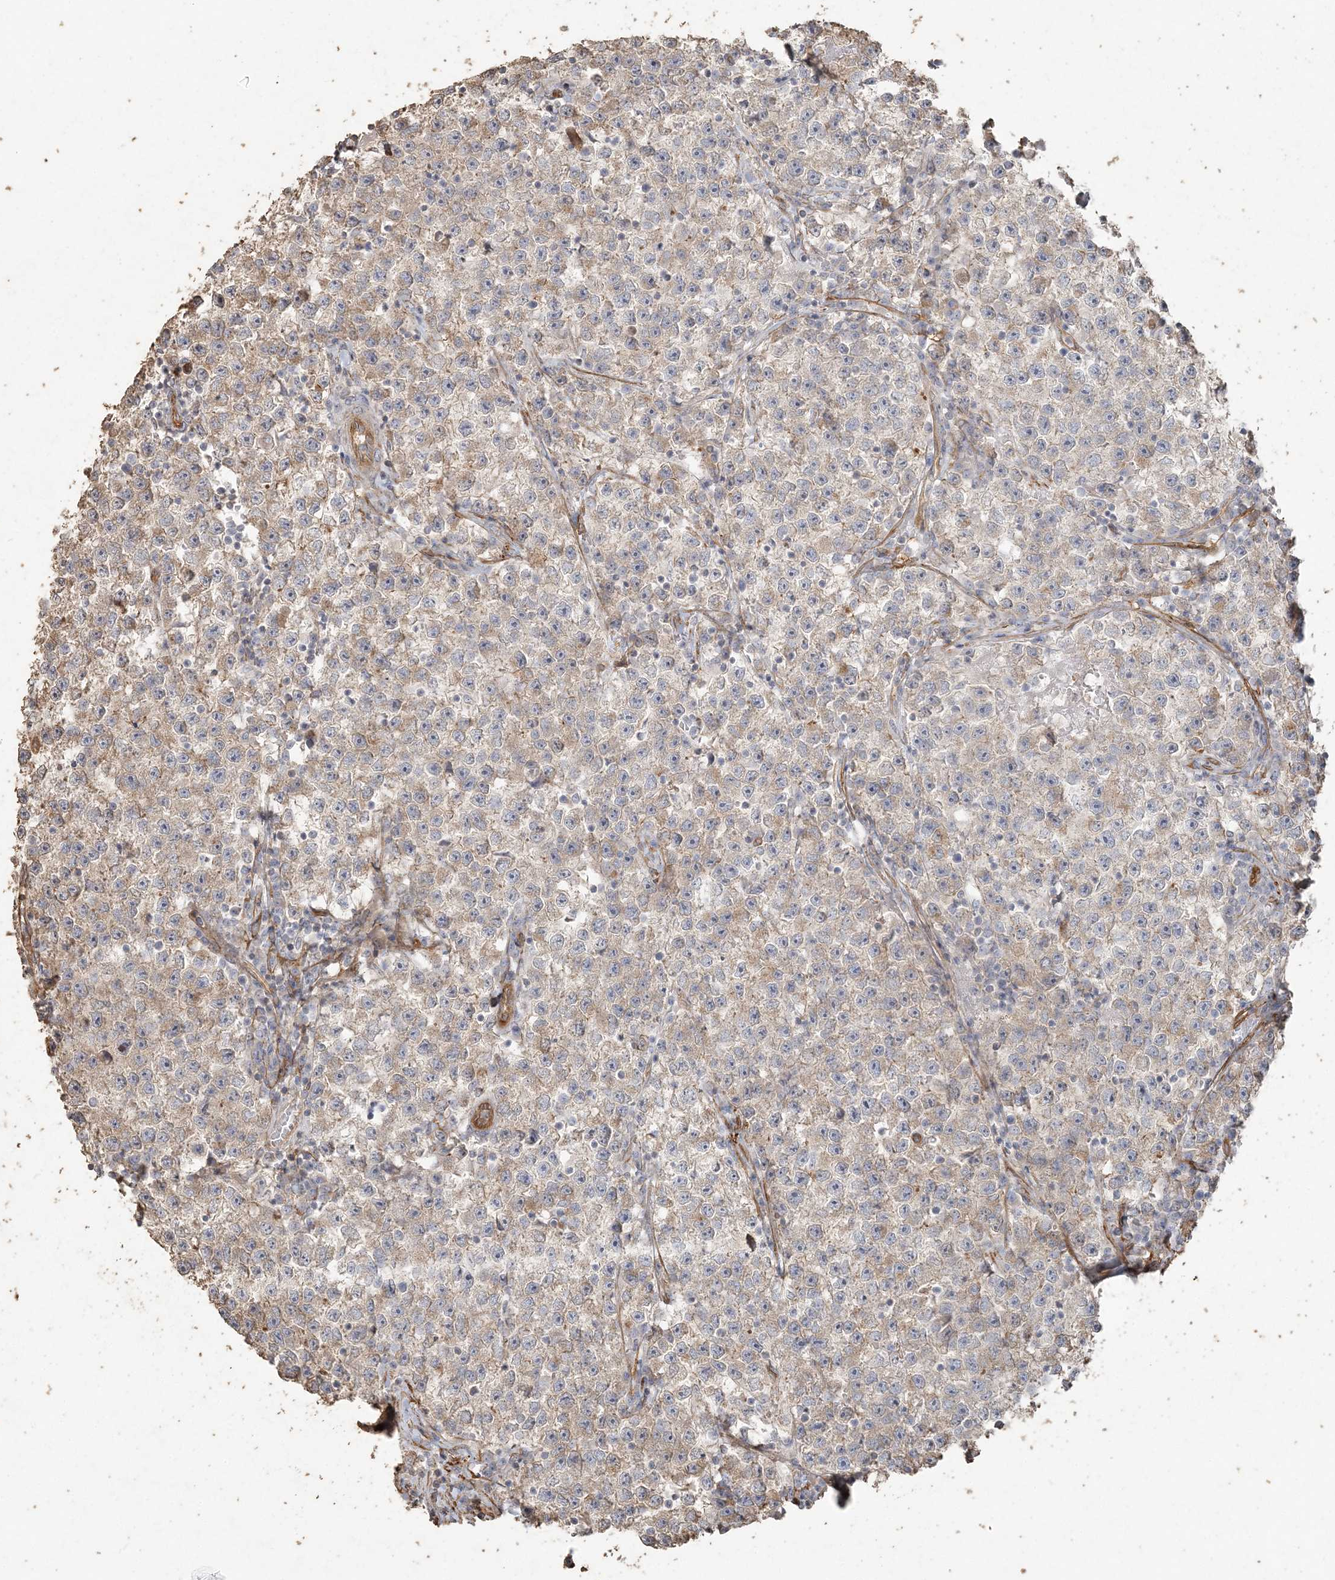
{"staining": {"intensity": "weak", "quantity": "25%-75%", "location": "cytoplasmic/membranous"}, "tissue": "testis cancer", "cell_type": "Tumor cells", "image_type": "cancer", "snomed": [{"axis": "morphology", "description": "Seminoma, NOS"}, {"axis": "topography", "description": "Testis"}], "caption": "Testis cancer stained with immunohistochemistry (IHC) demonstrates weak cytoplasmic/membranous expression in about 25%-75% of tumor cells. The staining was performed using DAB, with brown indicating positive protein expression. Nuclei are stained blue with hematoxylin.", "gene": "RNF145", "patient": {"sex": "male", "age": 22}}